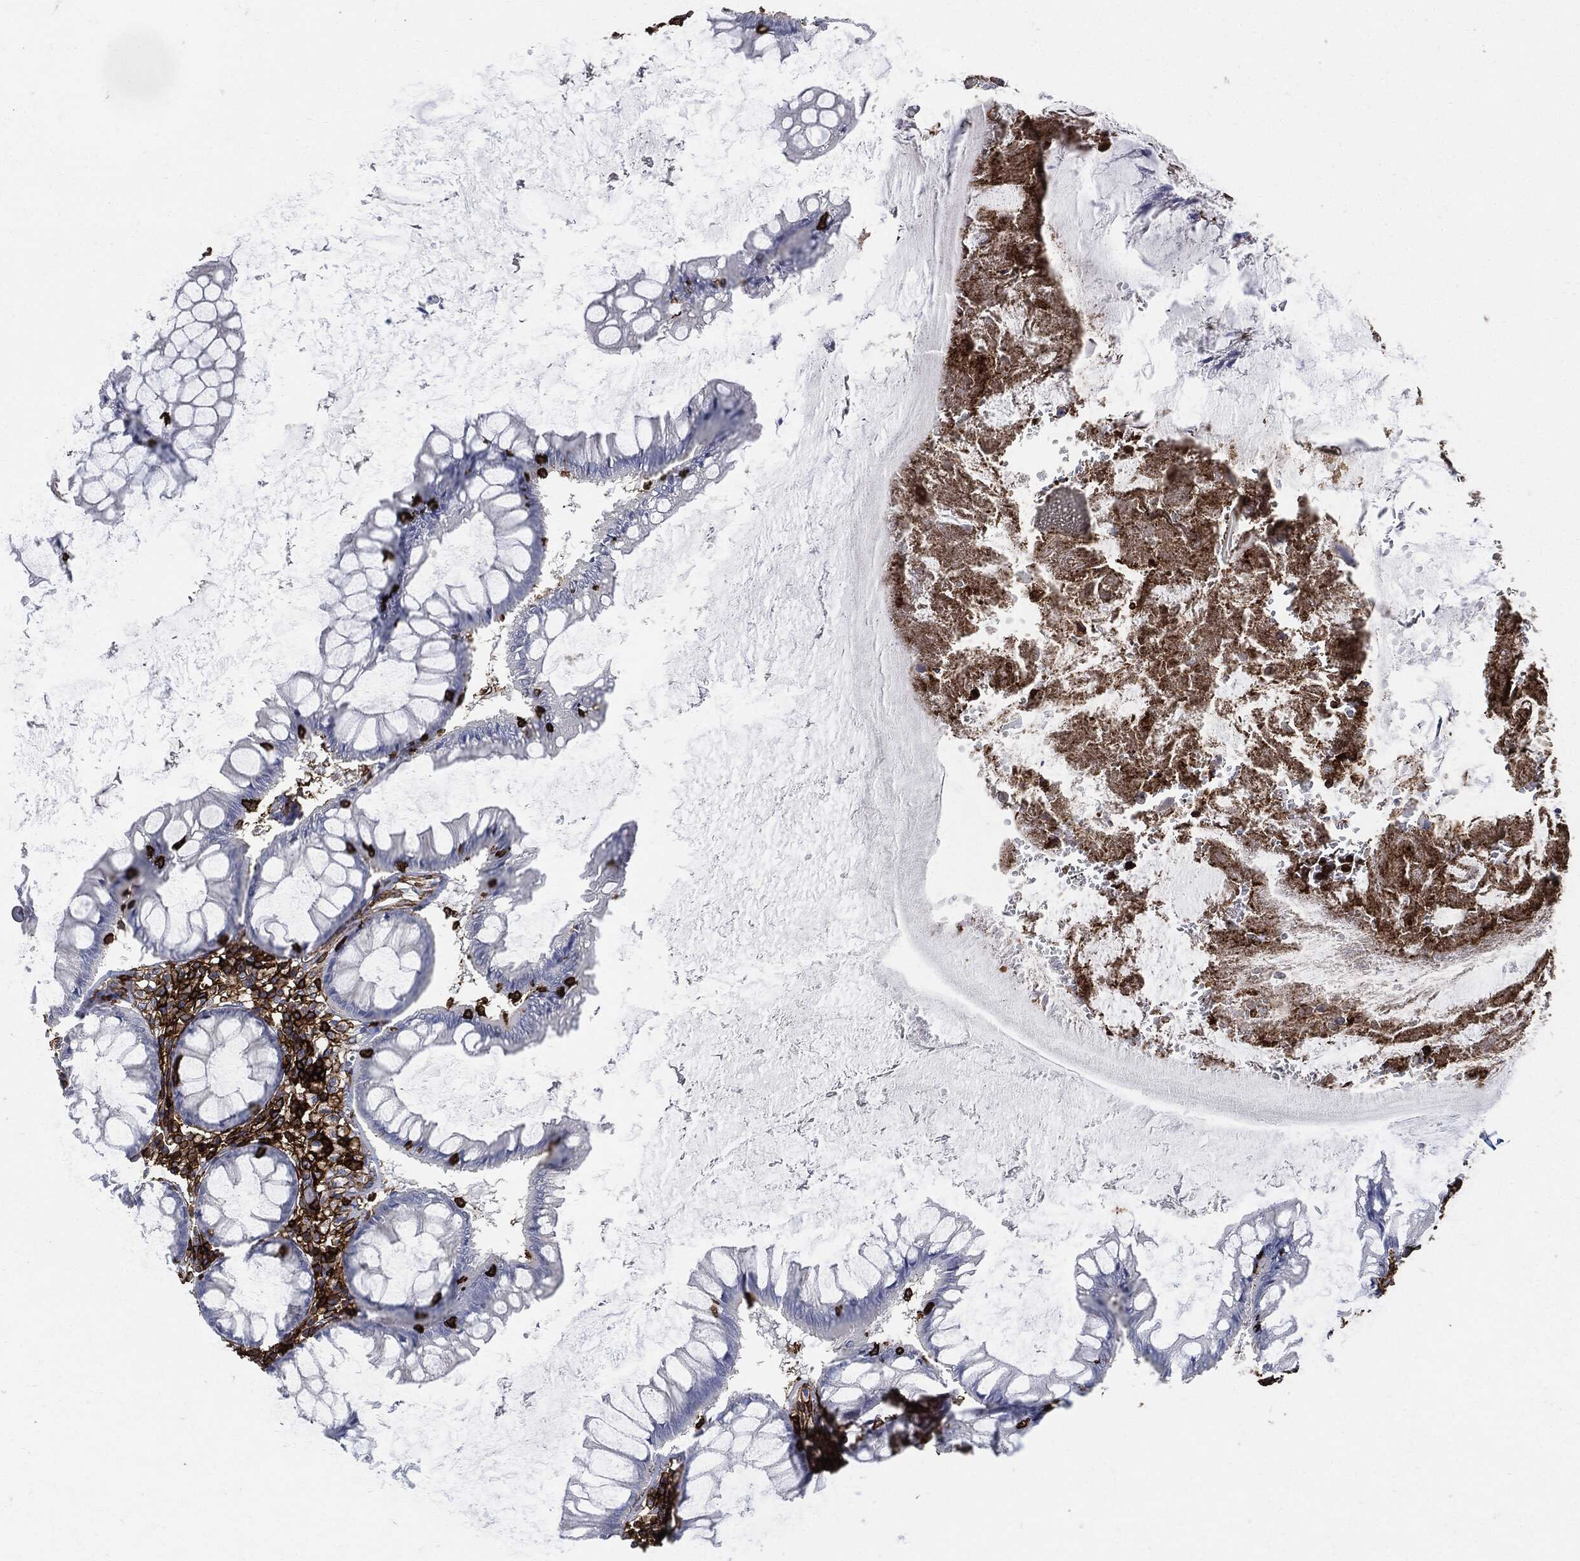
{"staining": {"intensity": "negative", "quantity": "none", "location": "none"}, "tissue": "colon", "cell_type": "Endothelial cells", "image_type": "normal", "snomed": [{"axis": "morphology", "description": "Normal tissue, NOS"}, {"axis": "topography", "description": "Colon"}], "caption": "There is no significant positivity in endothelial cells of colon. (Immunohistochemistry, brightfield microscopy, high magnification).", "gene": "PTPRC", "patient": {"sex": "male", "age": 65}}